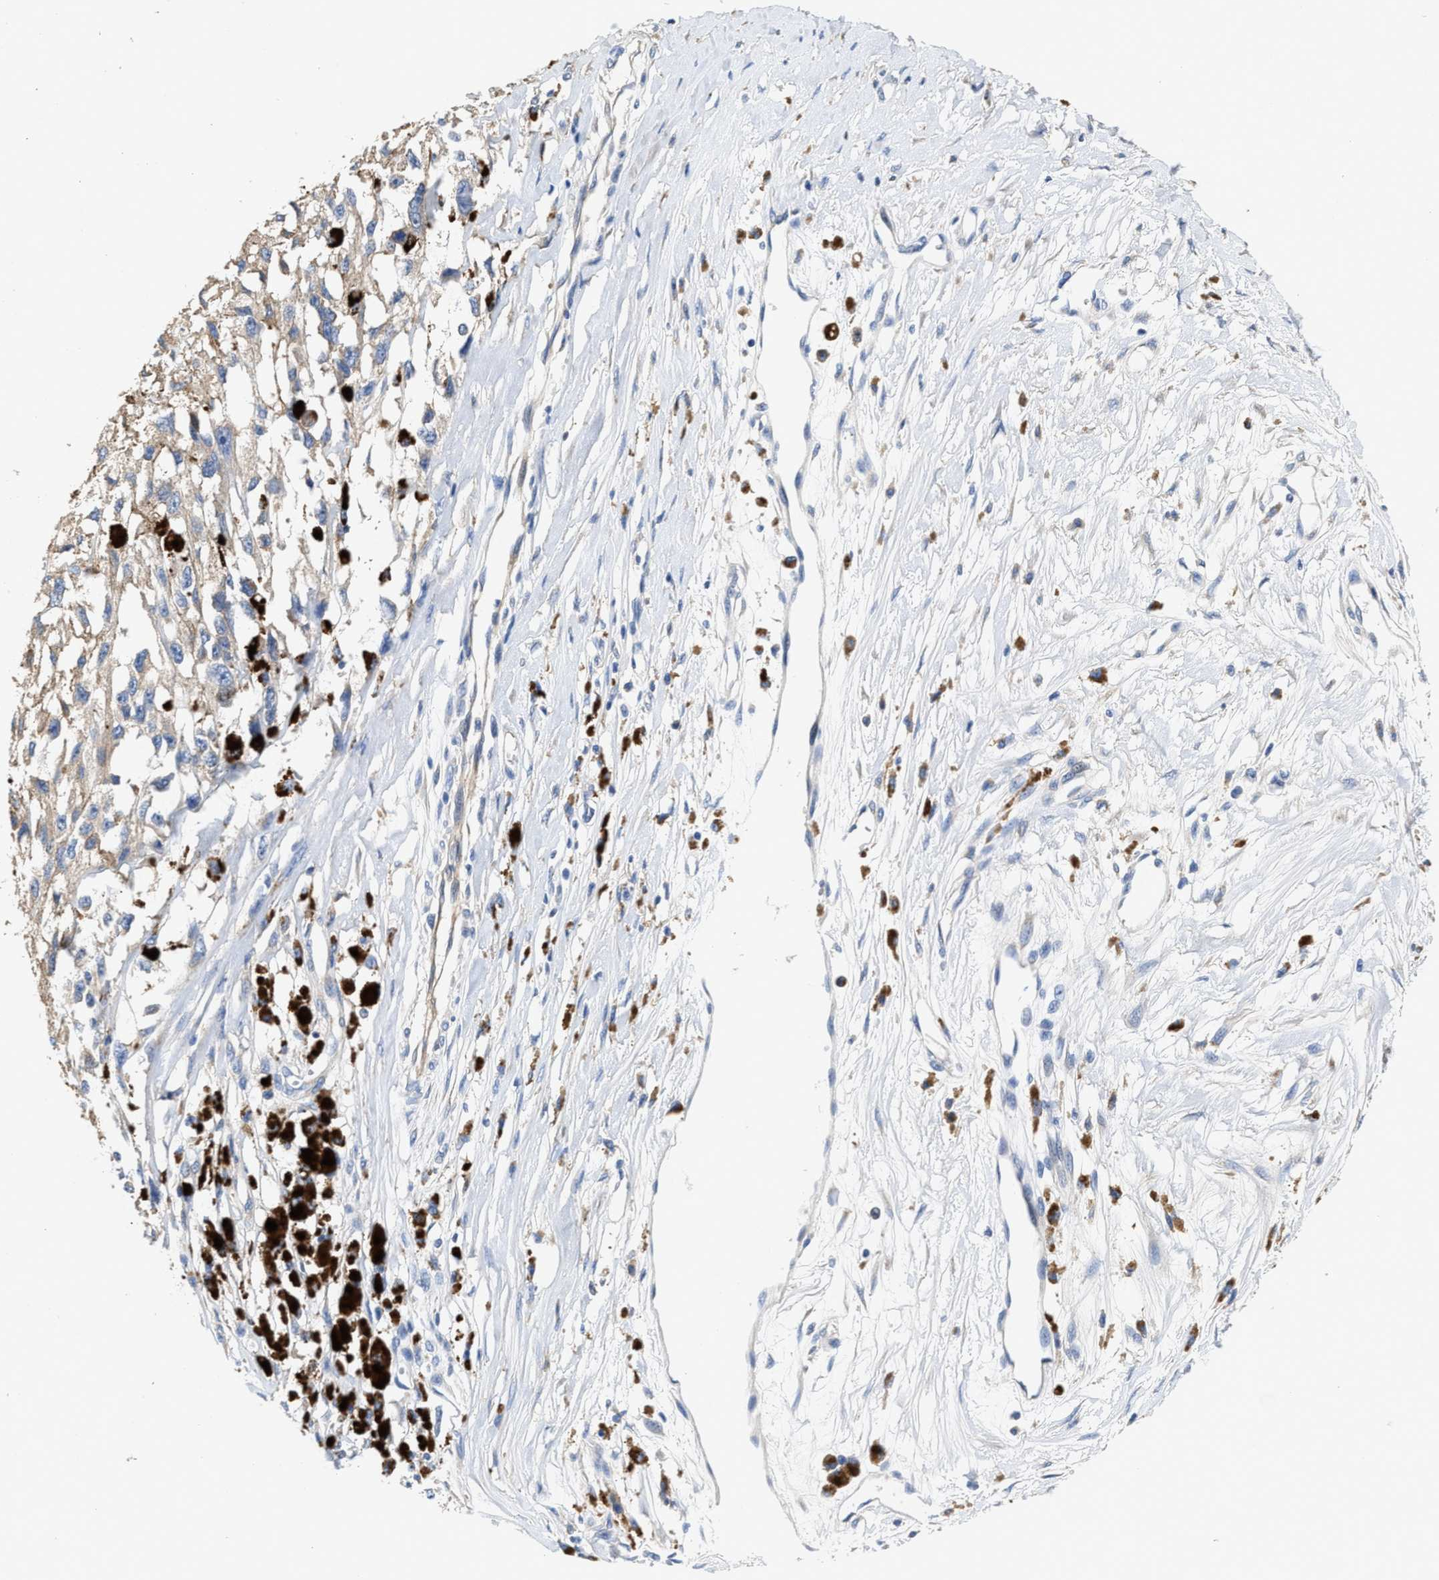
{"staining": {"intensity": "negative", "quantity": "none", "location": "none"}, "tissue": "melanoma", "cell_type": "Tumor cells", "image_type": "cancer", "snomed": [{"axis": "morphology", "description": "Malignant melanoma, Metastatic site"}, {"axis": "topography", "description": "Lymph node"}], "caption": "Photomicrograph shows no significant protein positivity in tumor cells of melanoma. (Stains: DAB IHC with hematoxylin counter stain, Microscopy: brightfield microscopy at high magnification).", "gene": "PEG10", "patient": {"sex": "male", "age": 59}}